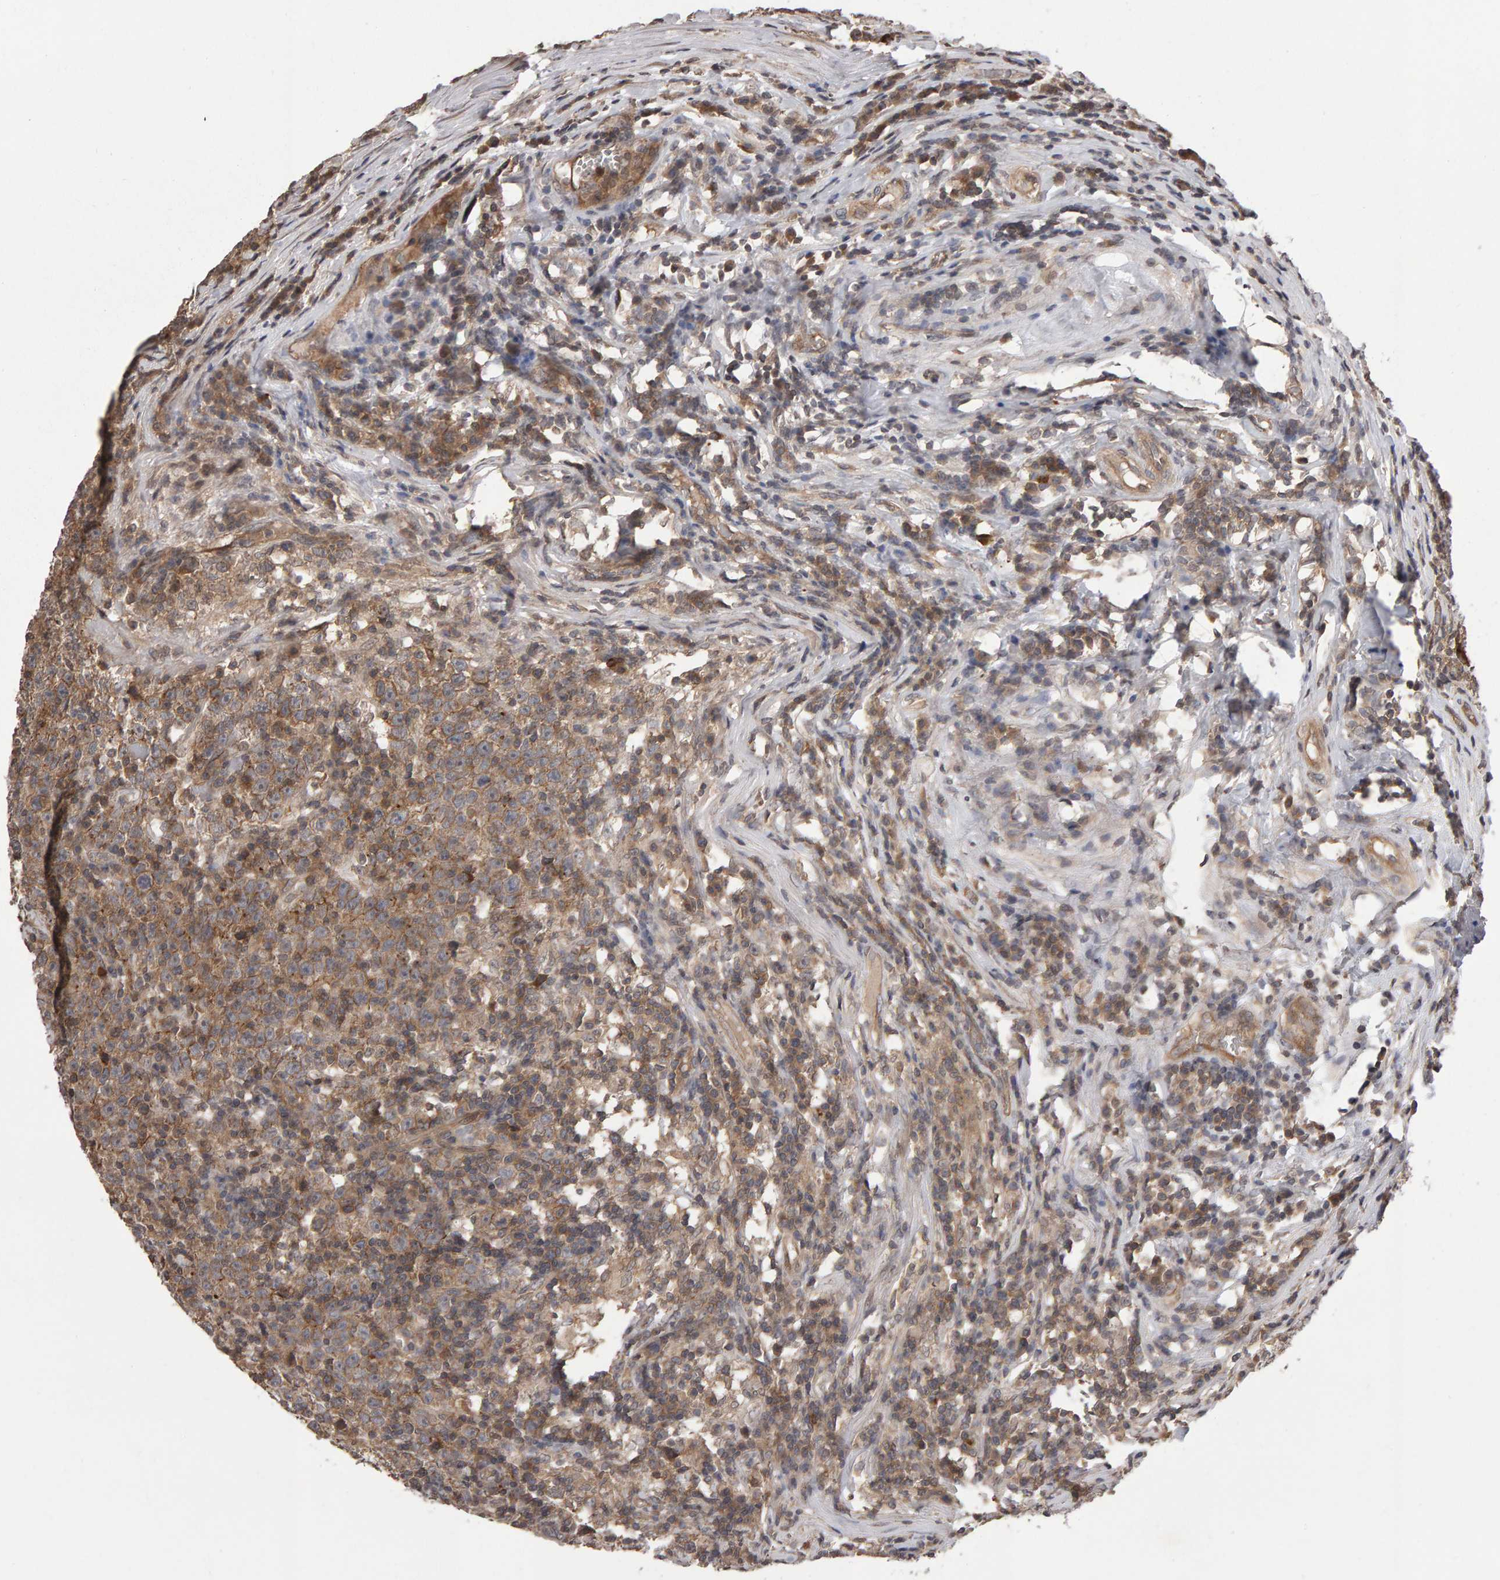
{"staining": {"intensity": "weak", "quantity": ">75%", "location": "cytoplasmic/membranous"}, "tissue": "testis cancer", "cell_type": "Tumor cells", "image_type": "cancer", "snomed": [{"axis": "morphology", "description": "Seminoma, NOS"}, {"axis": "topography", "description": "Testis"}], "caption": "Immunohistochemical staining of testis cancer reveals low levels of weak cytoplasmic/membranous protein expression in about >75% of tumor cells.", "gene": "SCRIB", "patient": {"sex": "male", "age": 43}}